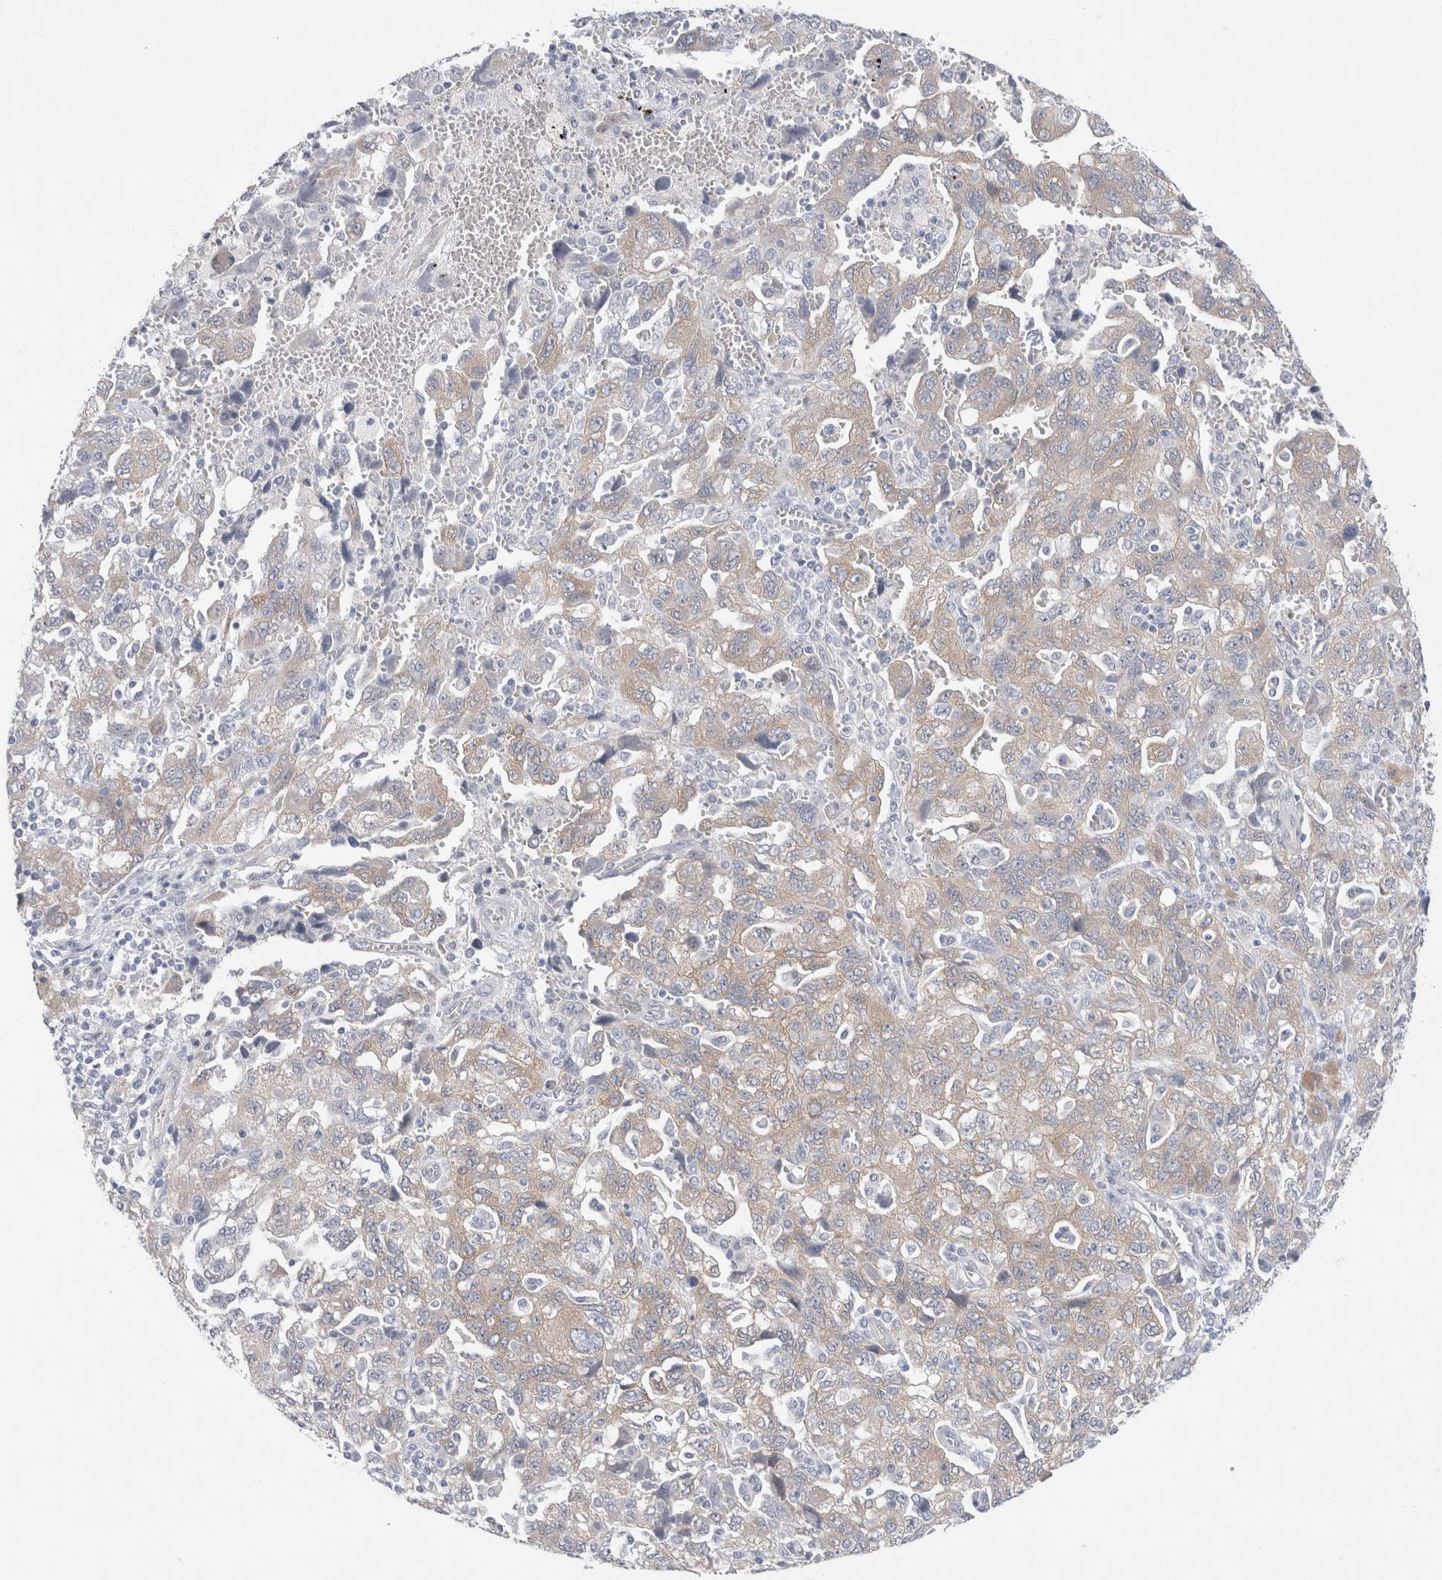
{"staining": {"intensity": "weak", "quantity": ">75%", "location": "cytoplasmic/membranous"}, "tissue": "ovarian cancer", "cell_type": "Tumor cells", "image_type": "cancer", "snomed": [{"axis": "morphology", "description": "Carcinoma, NOS"}, {"axis": "morphology", "description": "Cystadenocarcinoma, serous, NOS"}, {"axis": "topography", "description": "Ovary"}], "caption": "Weak cytoplasmic/membranous protein expression is identified in approximately >75% of tumor cells in ovarian cancer.", "gene": "WIPF2", "patient": {"sex": "female", "age": 69}}